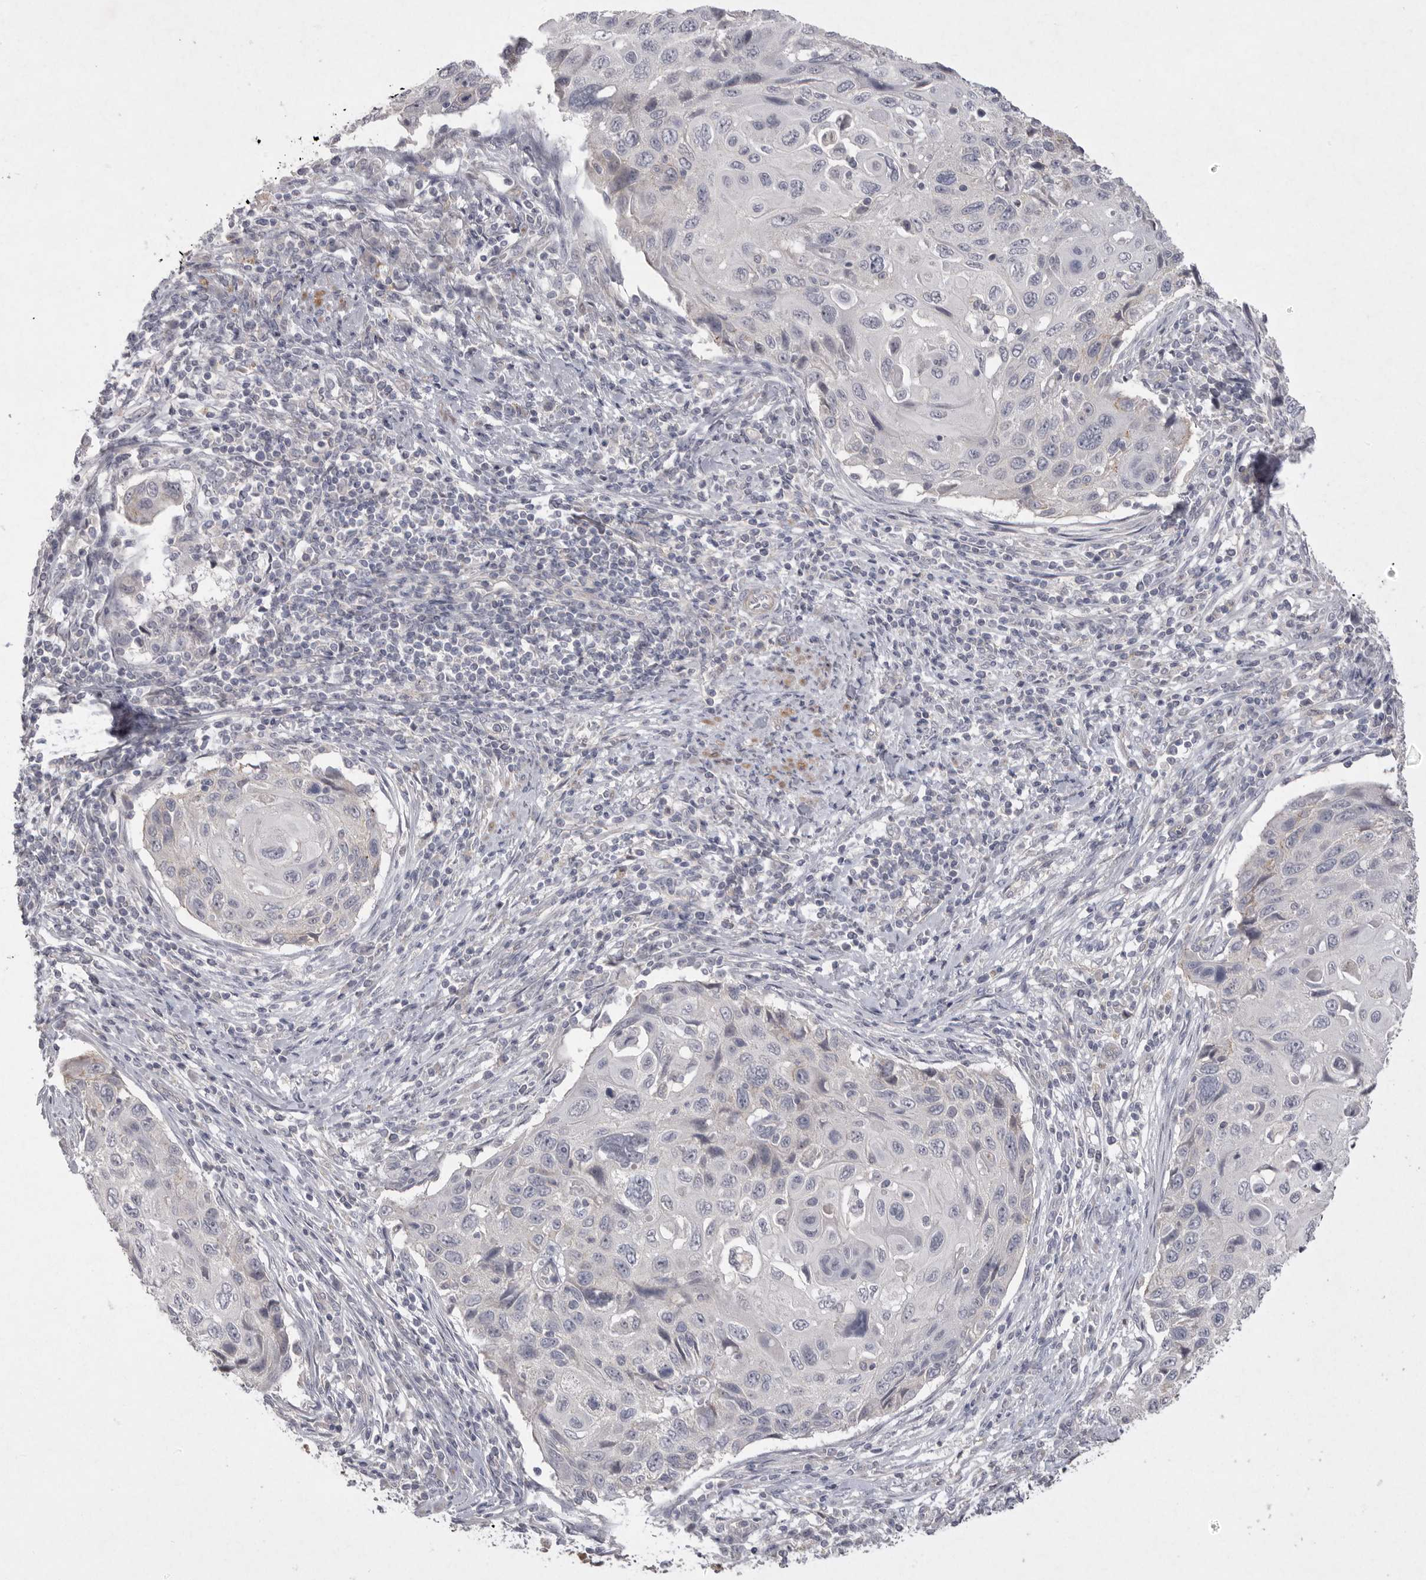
{"staining": {"intensity": "negative", "quantity": "none", "location": "none"}, "tissue": "cervical cancer", "cell_type": "Tumor cells", "image_type": "cancer", "snomed": [{"axis": "morphology", "description": "Squamous cell carcinoma, NOS"}, {"axis": "topography", "description": "Cervix"}], "caption": "Human cervical squamous cell carcinoma stained for a protein using immunohistochemistry reveals no positivity in tumor cells.", "gene": "VANGL2", "patient": {"sex": "female", "age": 70}}